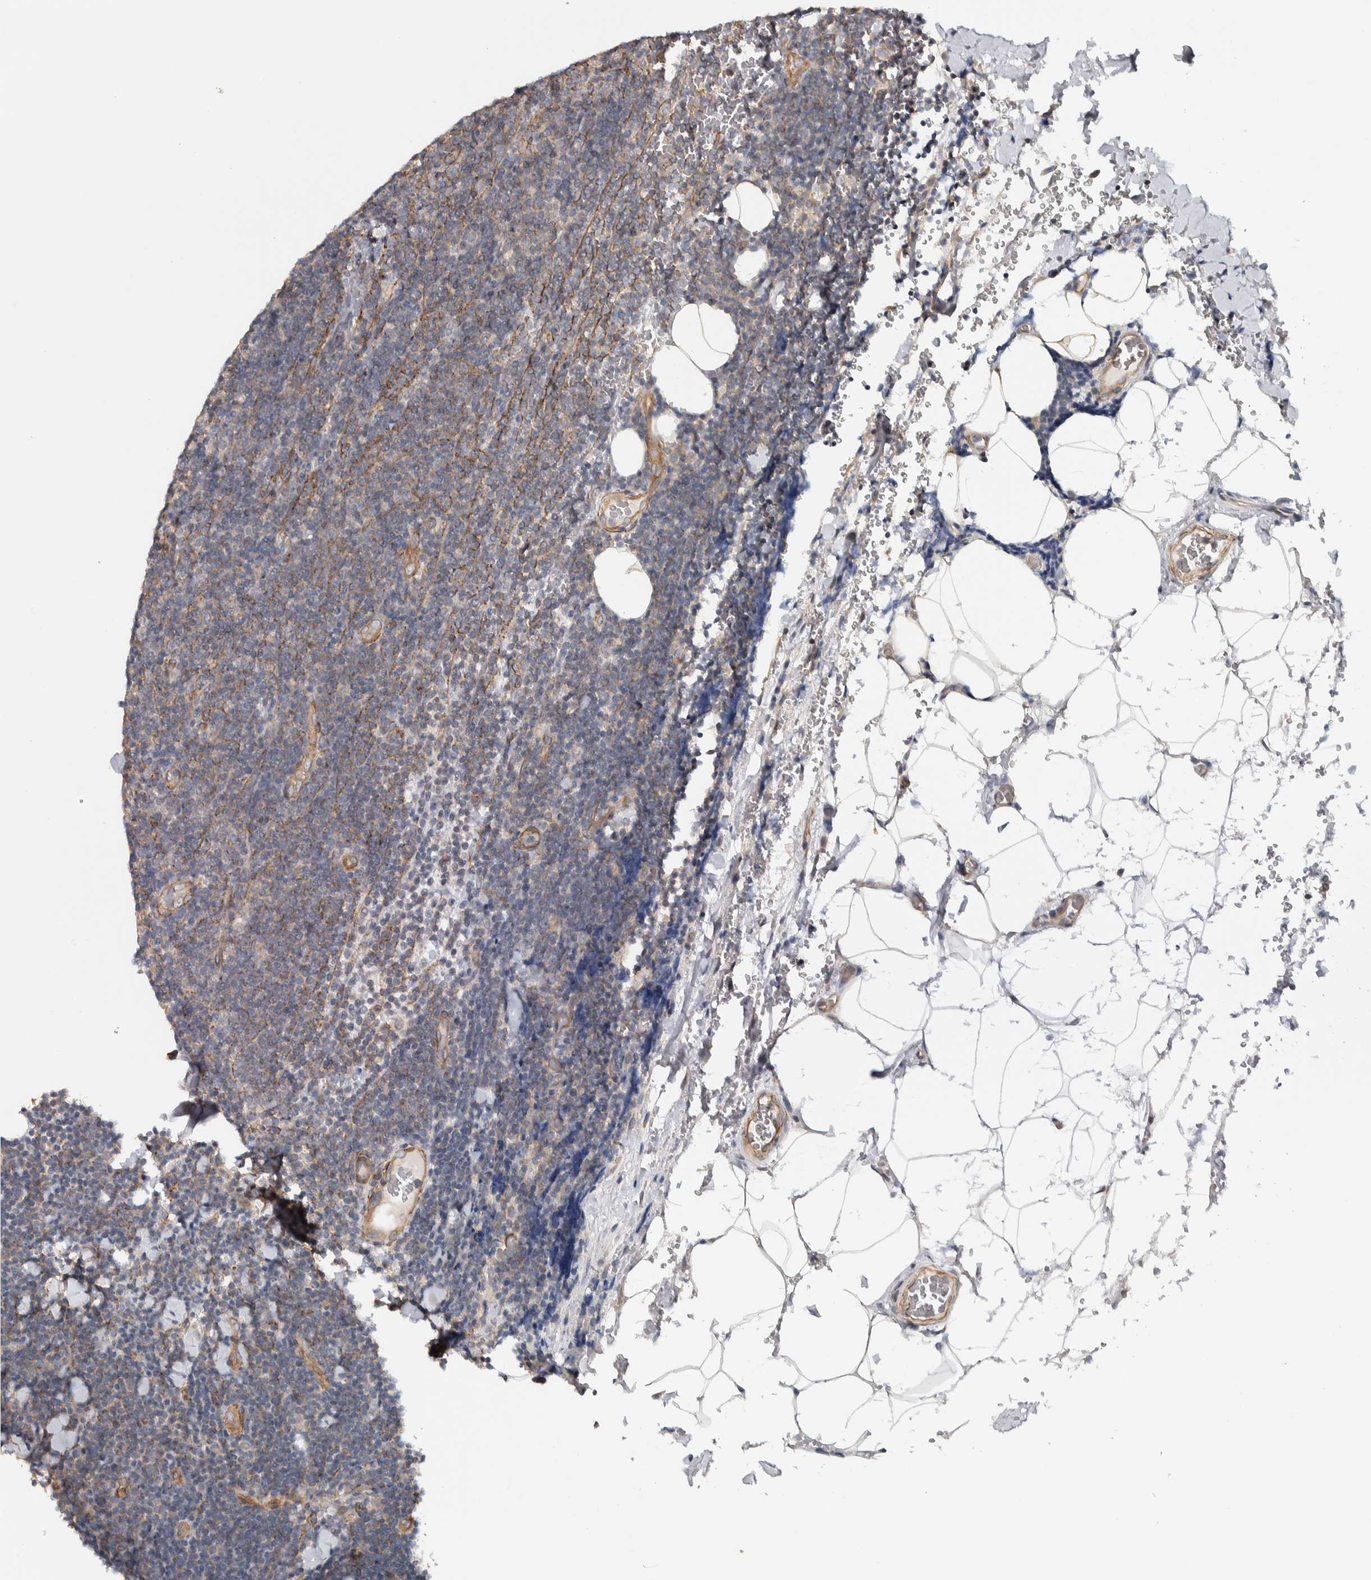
{"staining": {"intensity": "weak", "quantity": ">75%", "location": "cytoplasmic/membranous"}, "tissue": "lymphoma", "cell_type": "Tumor cells", "image_type": "cancer", "snomed": [{"axis": "morphology", "description": "Malignant lymphoma, non-Hodgkin's type, Low grade"}, {"axis": "topography", "description": "Lymph node"}], "caption": "Human lymphoma stained with a brown dye demonstrates weak cytoplasmic/membranous positive positivity in about >75% of tumor cells.", "gene": "CHMP4C", "patient": {"sex": "male", "age": 66}}